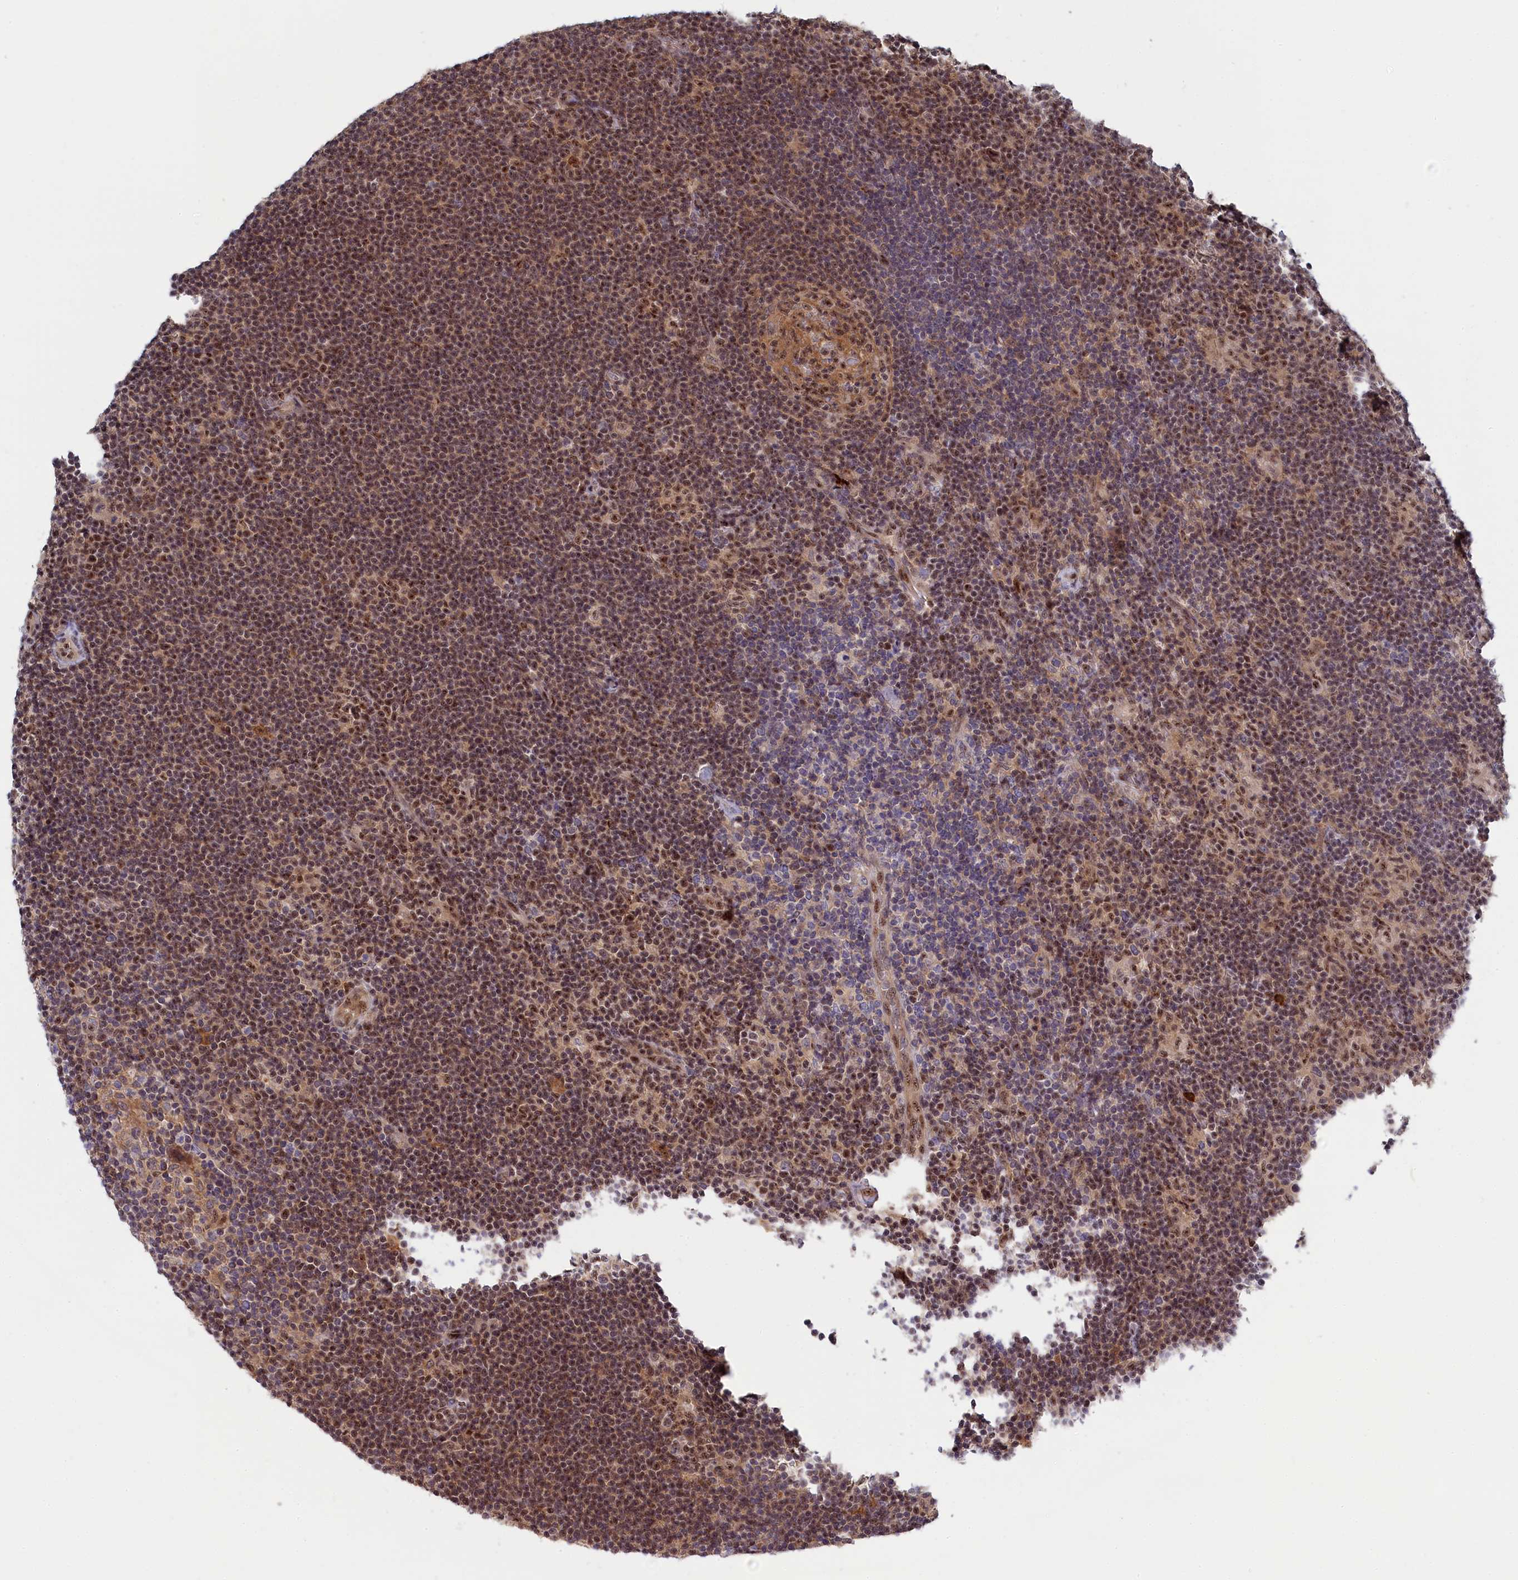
{"staining": {"intensity": "moderate", "quantity": ">75%", "location": "nuclear"}, "tissue": "lymphoma", "cell_type": "Tumor cells", "image_type": "cancer", "snomed": [{"axis": "morphology", "description": "Hodgkin's disease, NOS"}, {"axis": "topography", "description": "Lymph node"}], "caption": "Lymphoma was stained to show a protein in brown. There is medium levels of moderate nuclear positivity in about >75% of tumor cells.", "gene": "TAB1", "patient": {"sex": "female", "age": 57}}